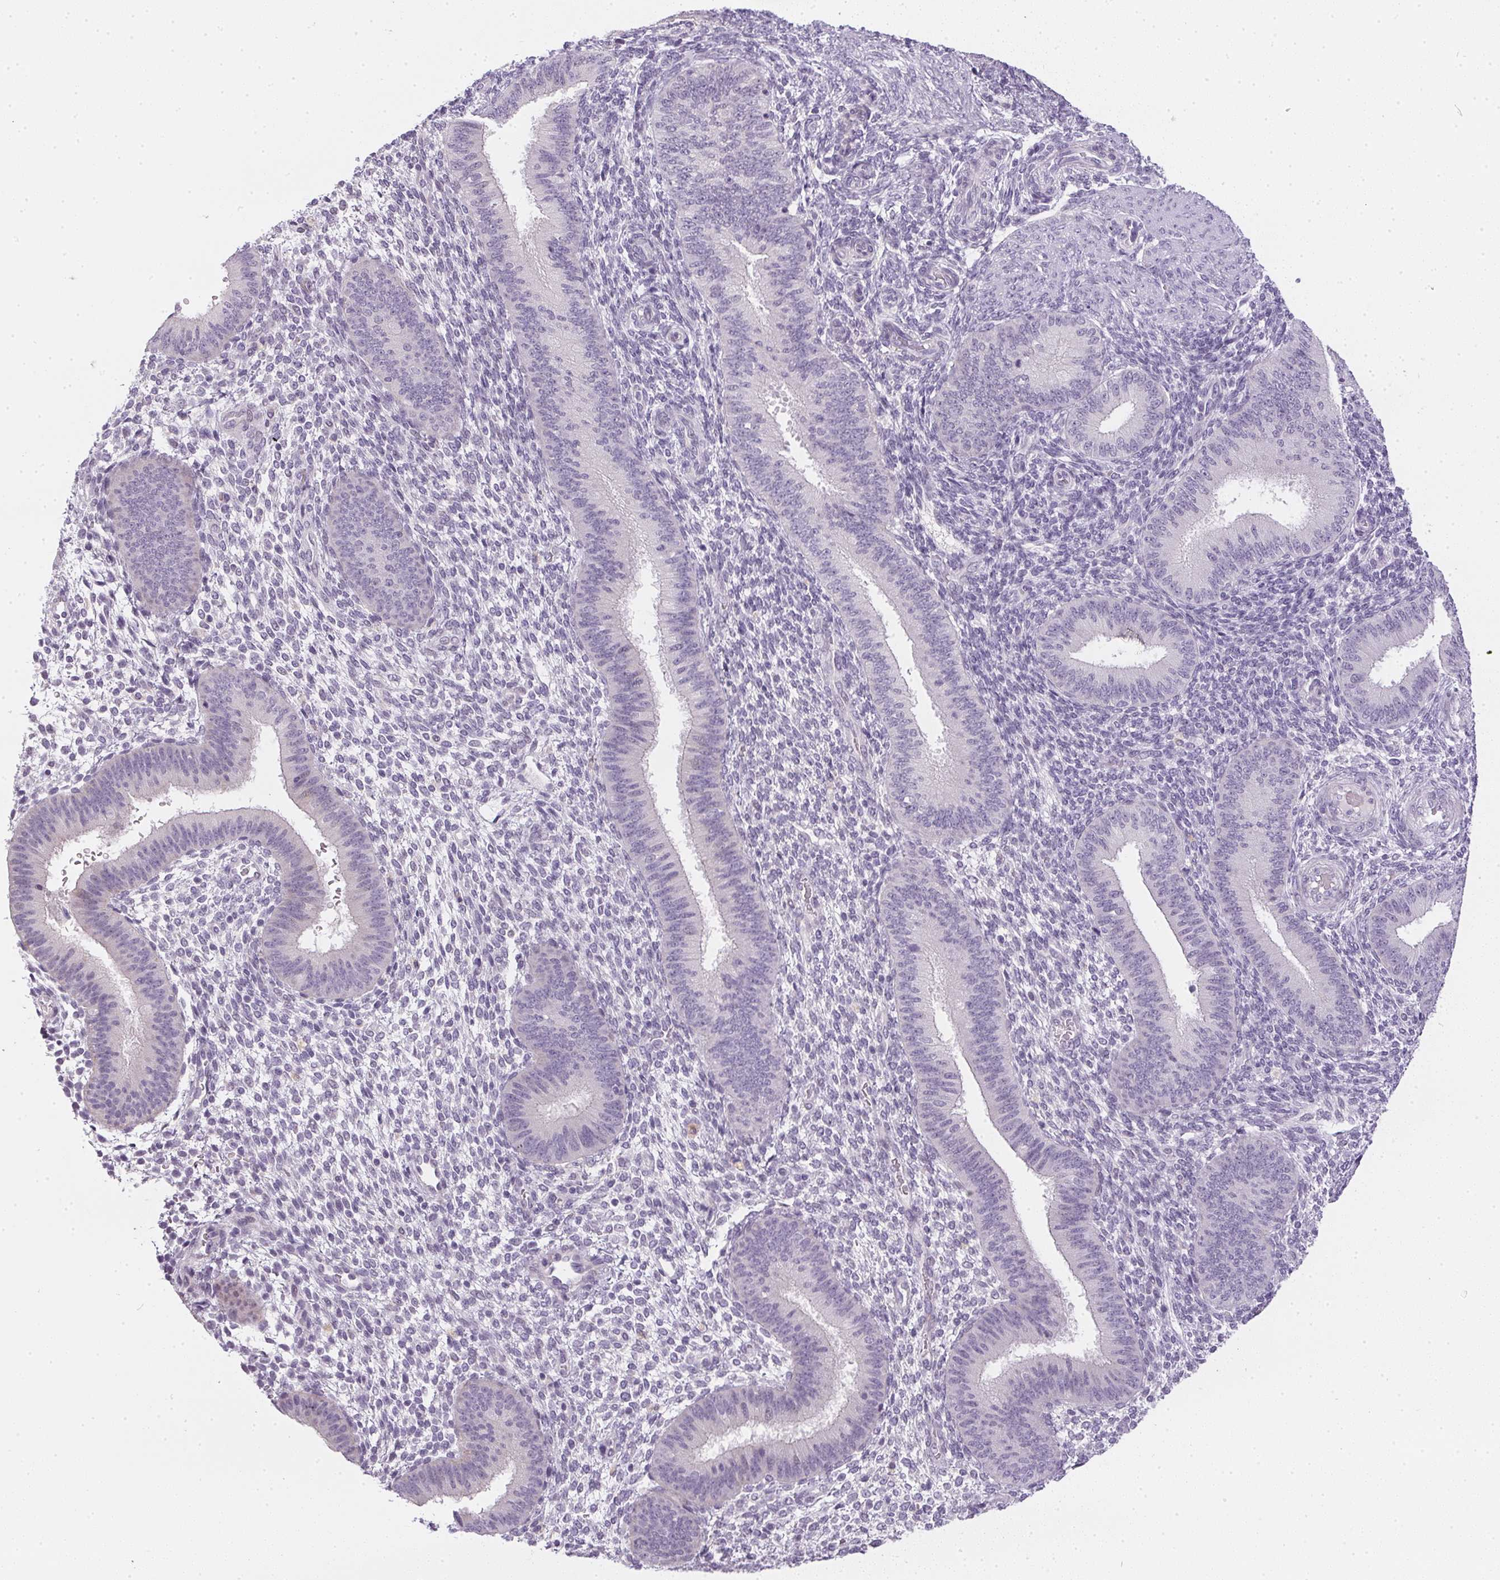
{"staining": {"intensity": "negative", "quantity": "none", "location": "none"}, "tissue": "endometrium", "cell_type": "Cells in endometrial stroma", "image_type": "normal", "snomed": [{"axis": "morphology", "description": "Normal tissue, NOS"}, {"axis": "topography", "description": "Endometrium"}], "caption": "High magnification brightfield microscopy of benign endometrium stained with DAB (brown) and counterstained with hematoxylin (blue): cells in endometrial stroma show no significant positivity.", "gene": "GSDMC", "patient": {"sex": "female", "age": 39}}